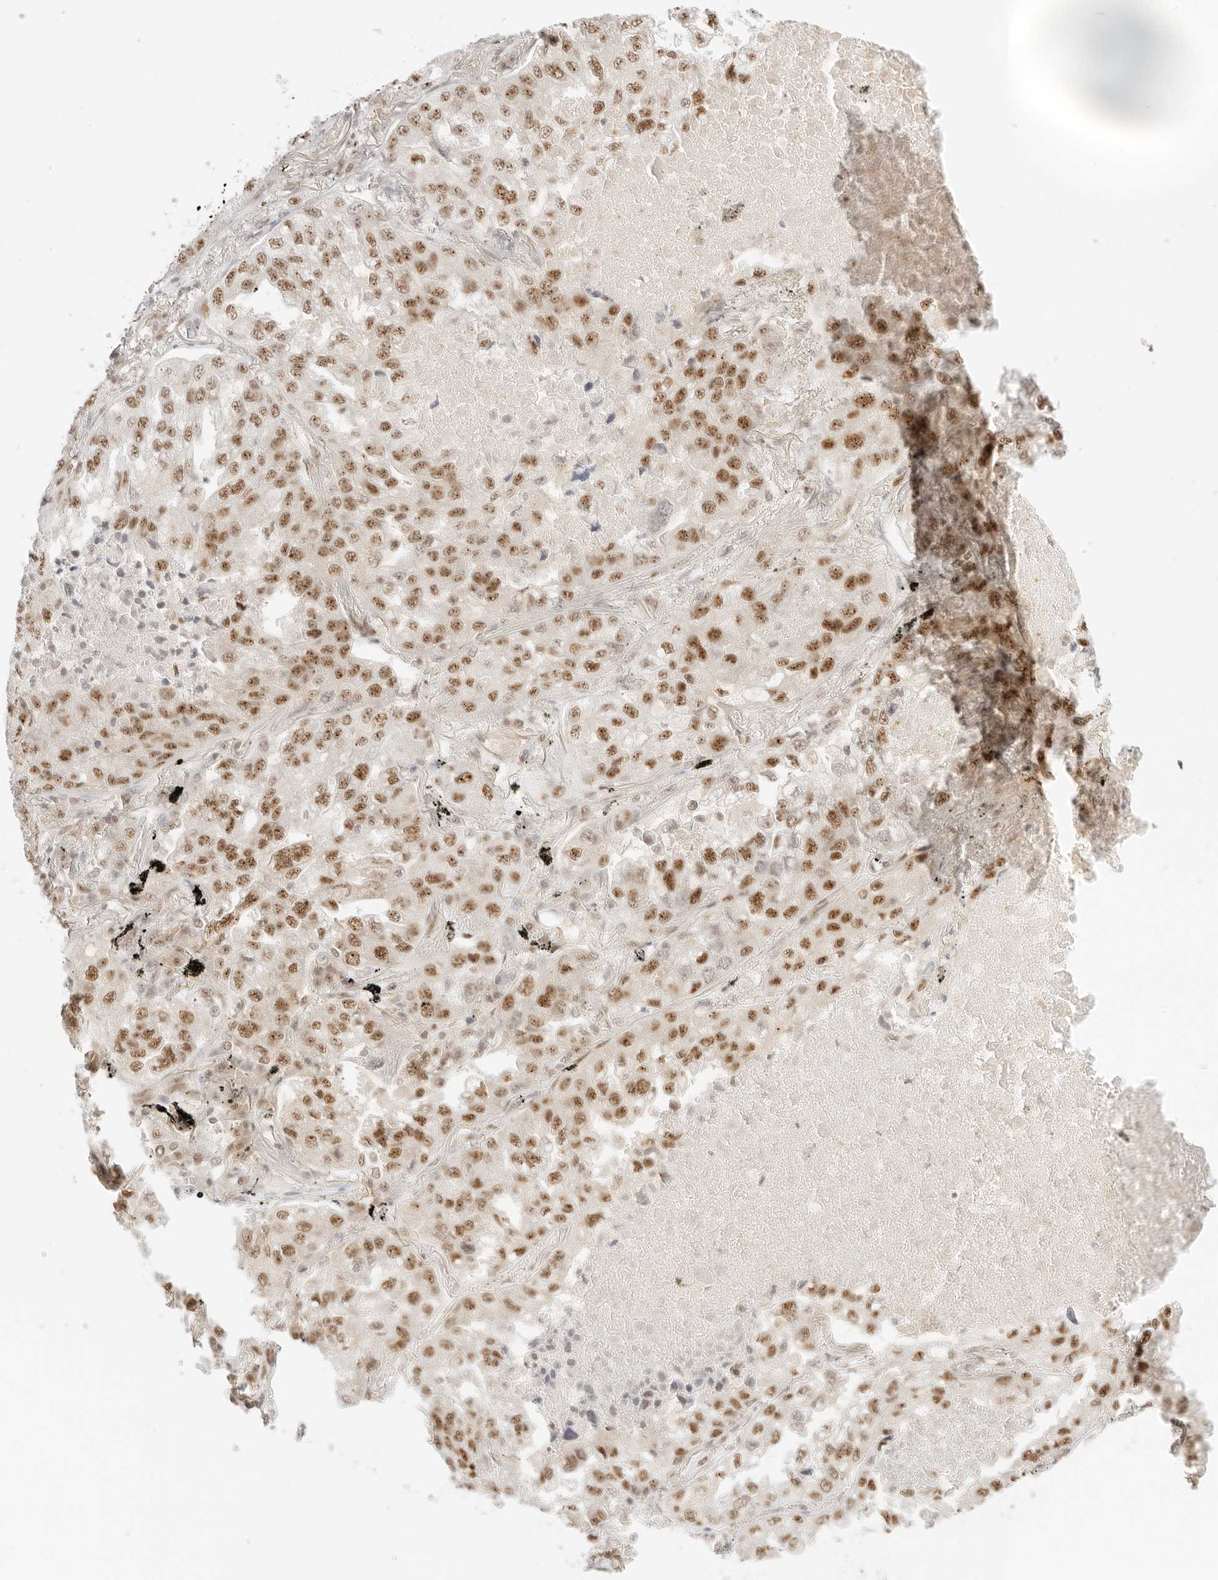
{"staining": {"intensity": "moderate", "quantity": ">75%", "location": "nuclear"}, "tissue": "lung cancer", "cell_type": "Tumor cells", "image_type": "cancer", "snomed": [{"axis": "morphology", "description": "Adenocarcinoma, NOS"}, {"axis": "topography", "description": "Lung"}], "caption": "Immunohistochemistry of lung adenocarcinoma reveals medium levels of moderate nuclear staining in about >75% of tumor cells. Ihc stains the protein of interest in brown and the nuclei are stained blue.", "gene": "ITGA6", "patient": {"sex": "male", "age": 65}}